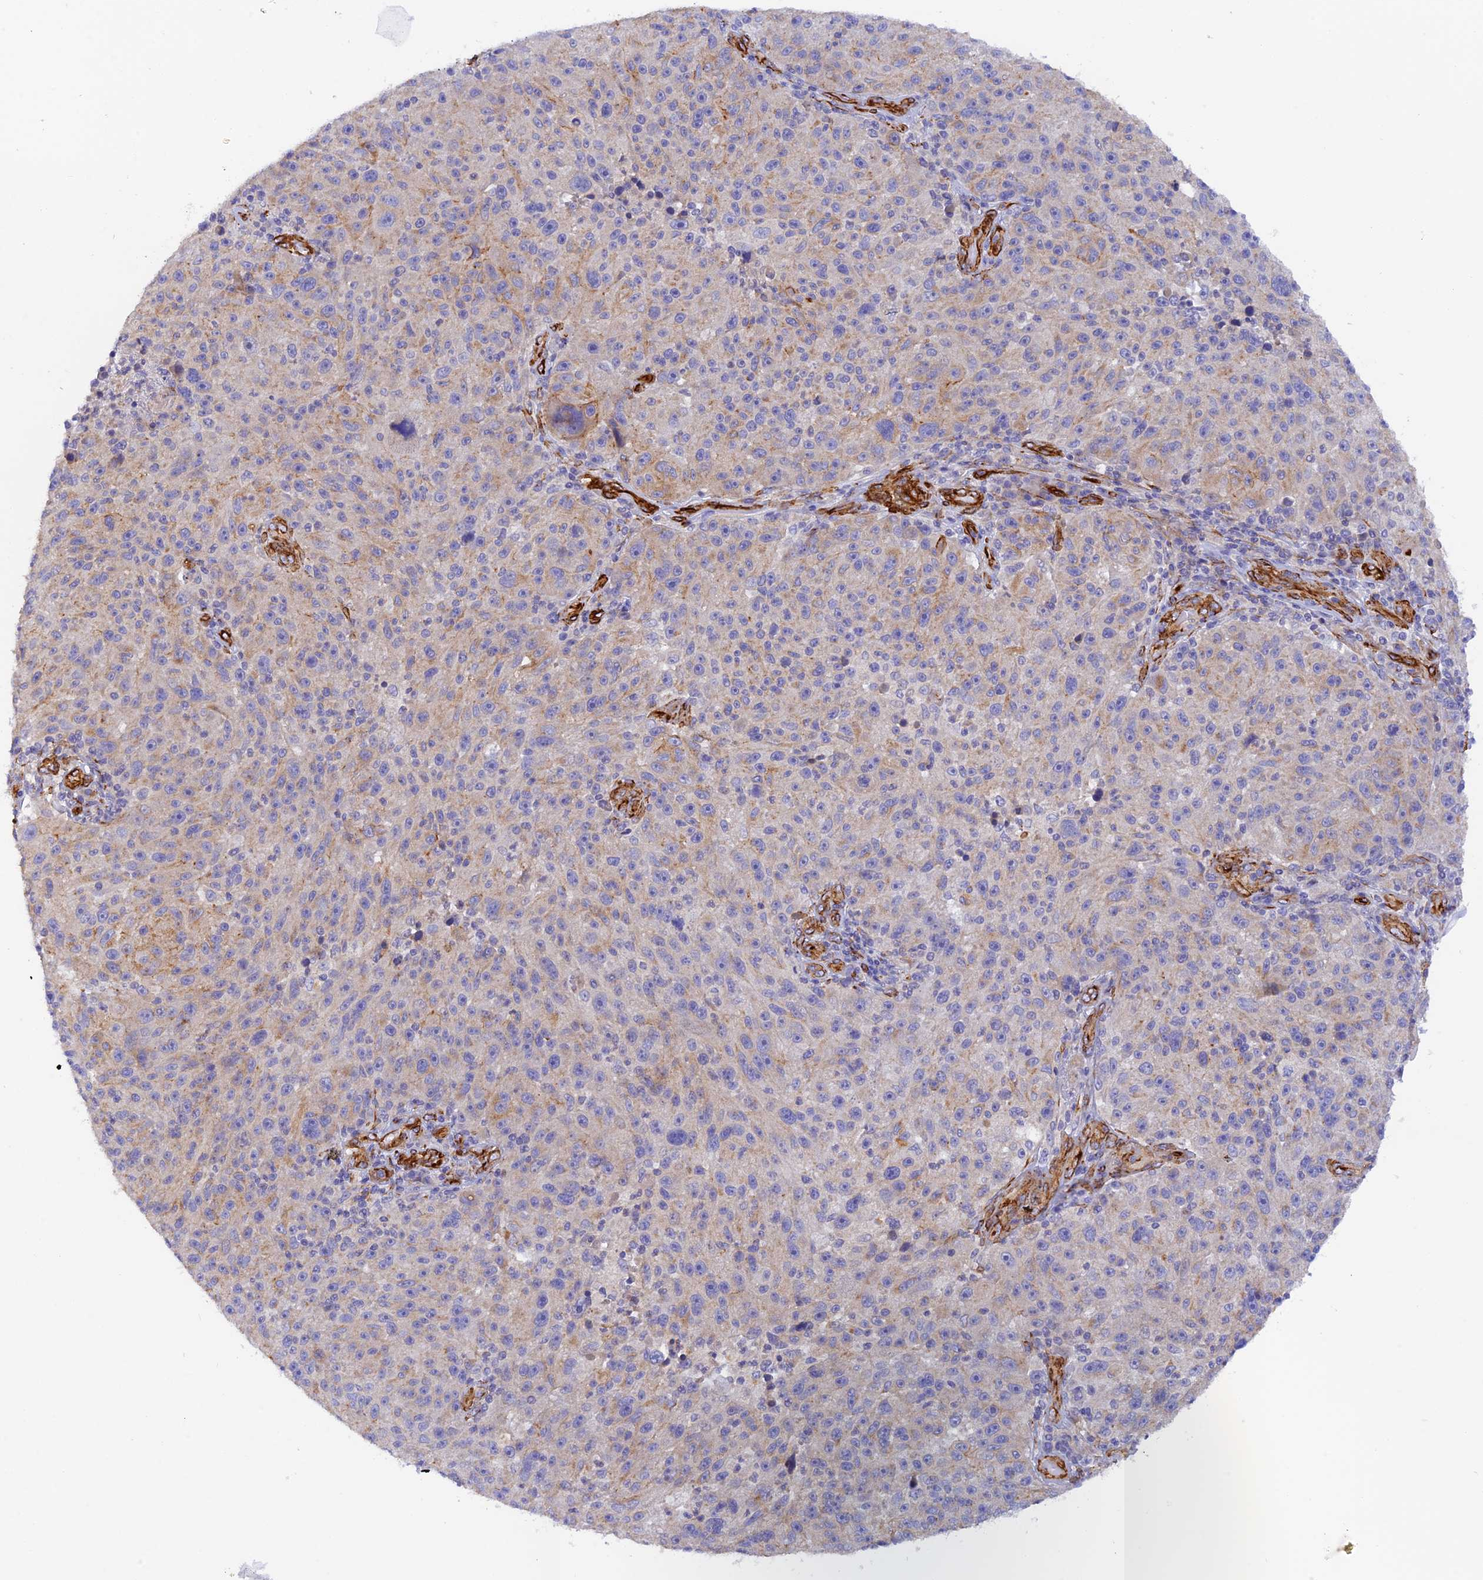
{"staining": {"intensity": "weak", "quantity": "<25%", "location": "cytoplasmic/membranous"}, "tissue": "melanoma", "cell_type": "Tumor cells", "image_type": "cancer", "snomed": [{"axis": "morphology", "description": "Malignant melanoma, NOS"}, {"axis": "topography", "description": "Skin"}], "caption": "This photomicrograph is of malignant melanoma stained with IHC to label a protein in brown with the nuclei are counter-stained blue. There is no expression in tumor cells.", "gene": "MYO9A", "patient": {"sex": "male", "age": 53}}